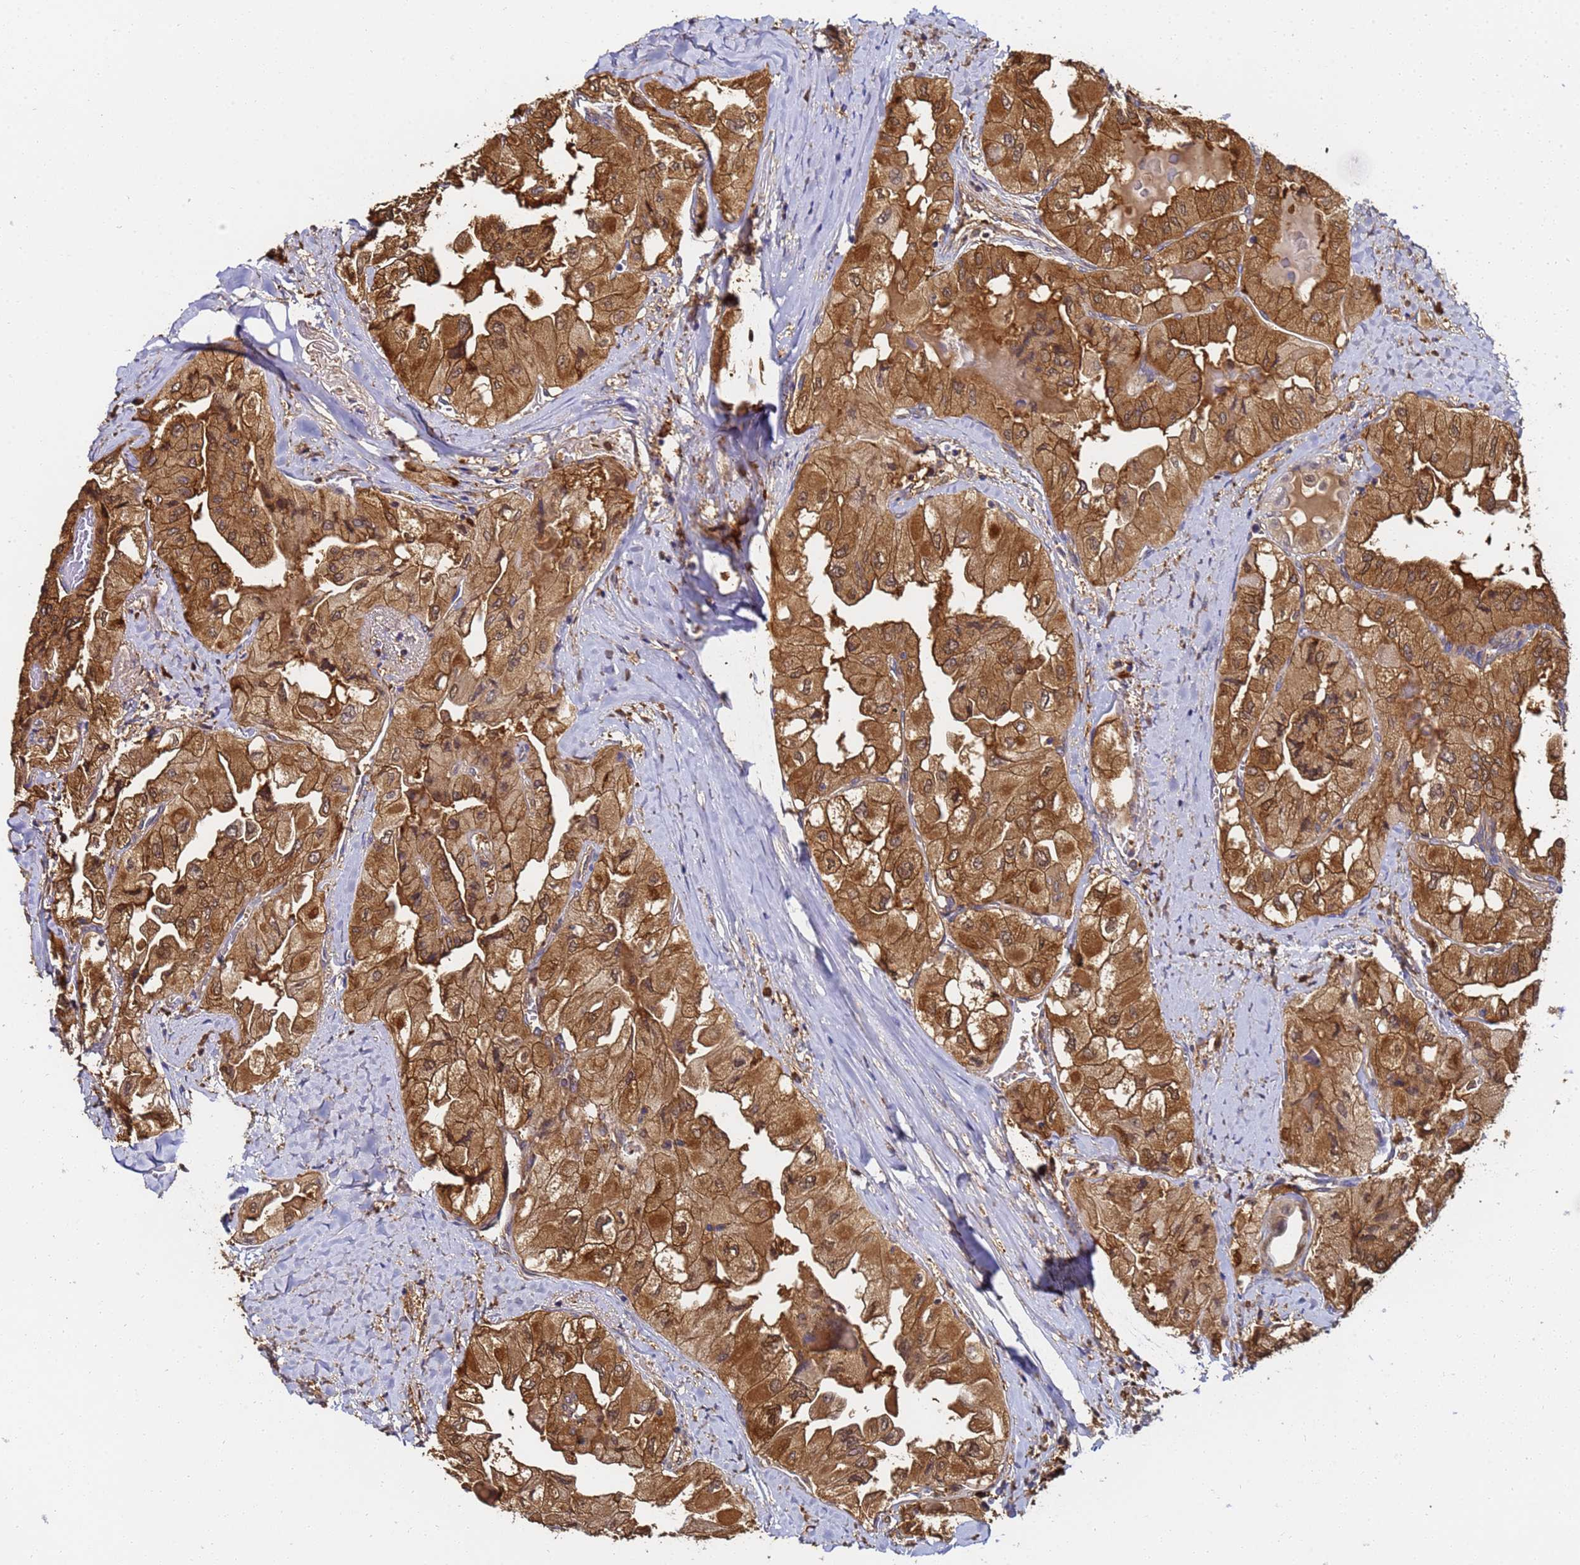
{"staining": {"intensity": "moderate", "quantity": ">75%", "location": "cytoplasmic/membranous"}, "tissue": "thyroid cancer", "cell_type": "Tumor cells", "image_type": "cancer", "snomed": [{"axis": "morphology", "description": "Normal tissue, NOS"}, {"axis": "morphology", "description": "Papillary adenocarcinoma, NOS"}, {"axis": "topography", "description": "Thyroid gland"}], "caption": "Immunohistochemical staining of thyroid papillary adenocarcinoma shows medium levels of moderate cytoplasmic/membranous expression in approximately >75% of tumor cells. The staining was performed using DAB, with brown indicating positive protein expression. Nuclei are stained blue with hematoxylin.", "gene": "NME1-NME2", "patient": {"sex": "female", "age": 59}}